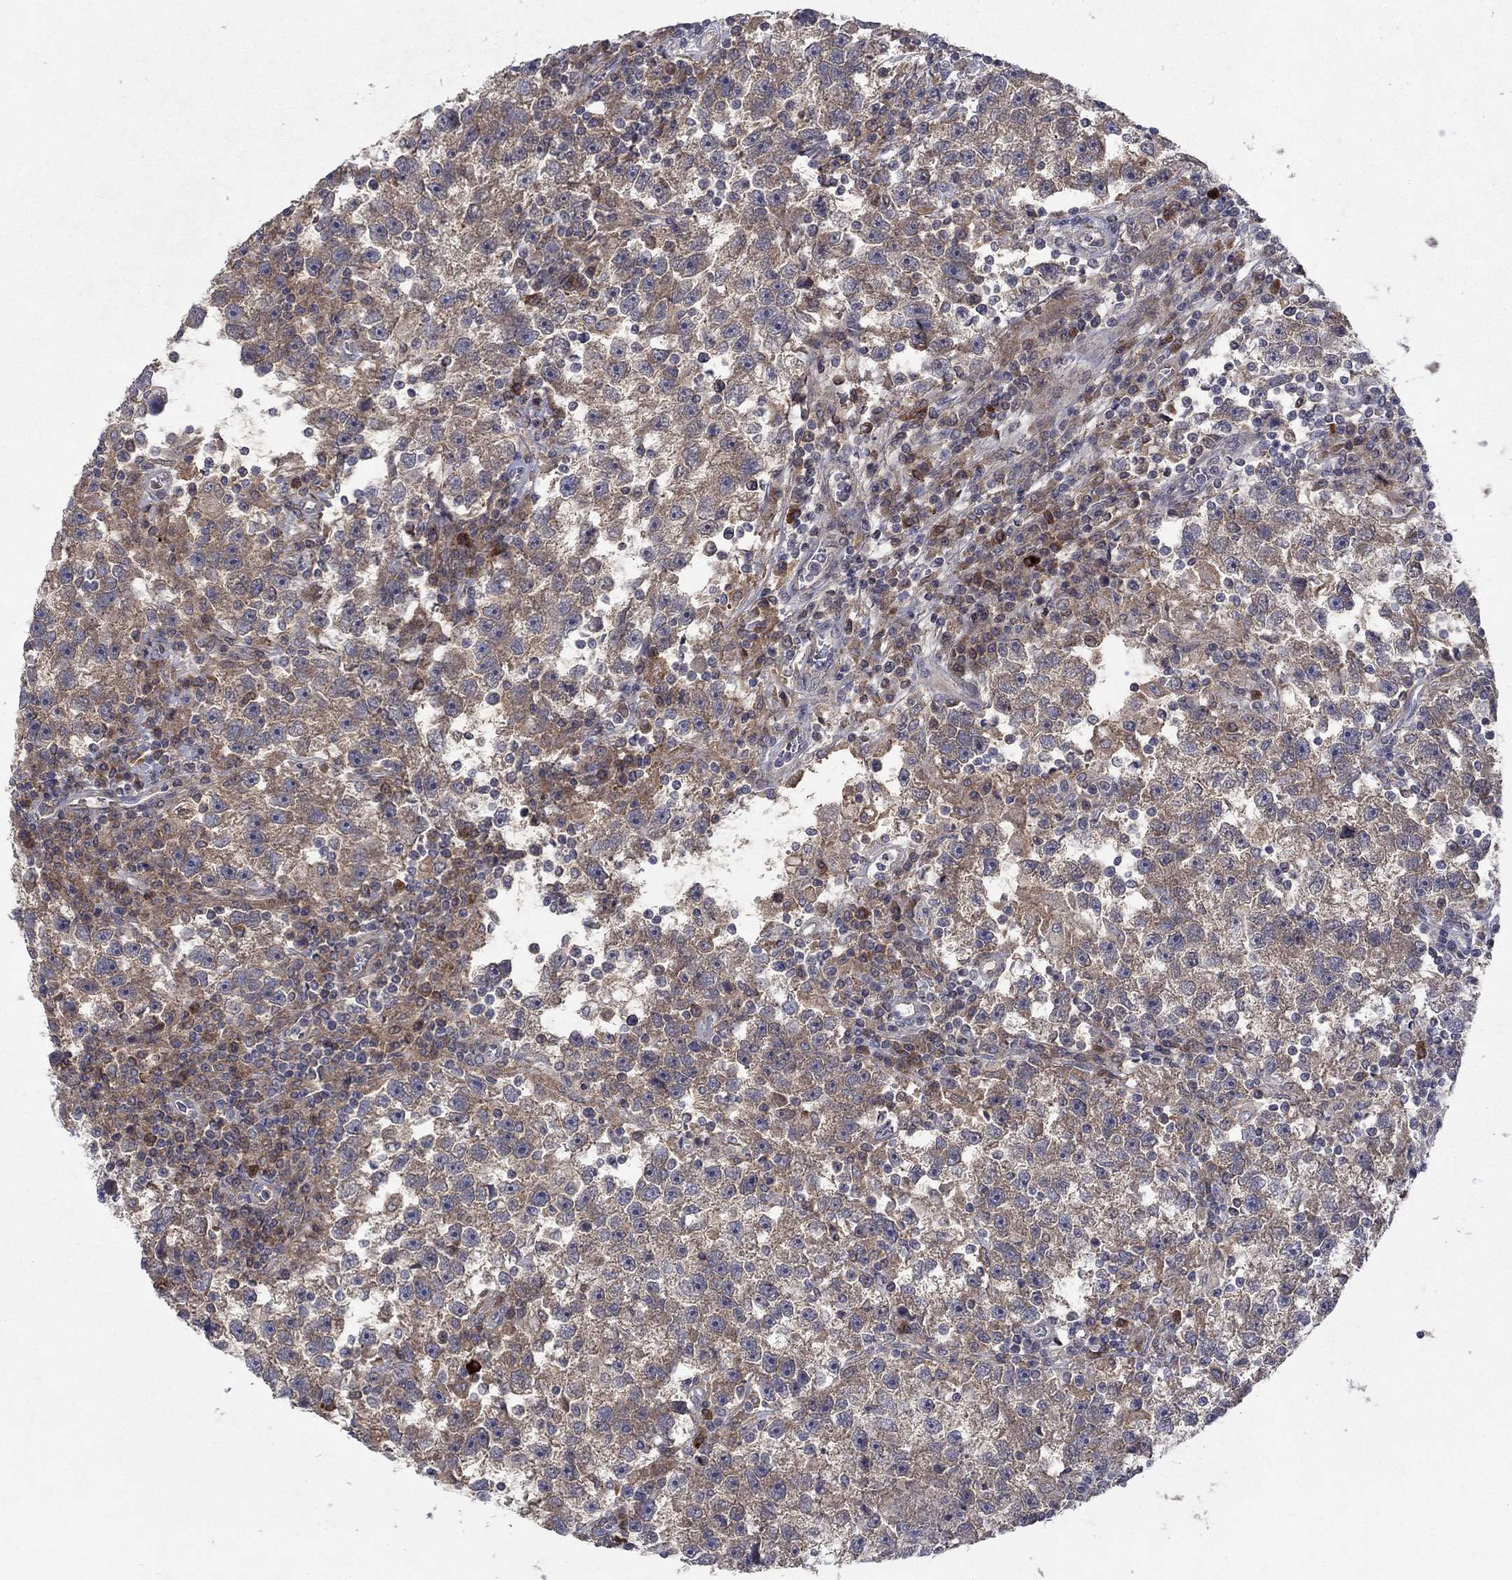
{"staining": {"intensity": "weak", "quantity": "25%-75%", "location": "cytoplasmic/membranous"}, "tissue": "testis cancer", "cell_type": "Tumor cells", "image_type": "cancer", "snomed": [{"axis": "morphology", "description": "Seminoma, NOS"}, {"axis": "topography", "description": "Testis"}], "caption": "This image exhibits immunohistochemistry (IHC) staining of testis cancer, with low weak cytoplasmic/membranous positivity in approximately 25%-75% of tumor cells.", "gene": "IL4", "patient": {"sex": "male", "age": 47}}